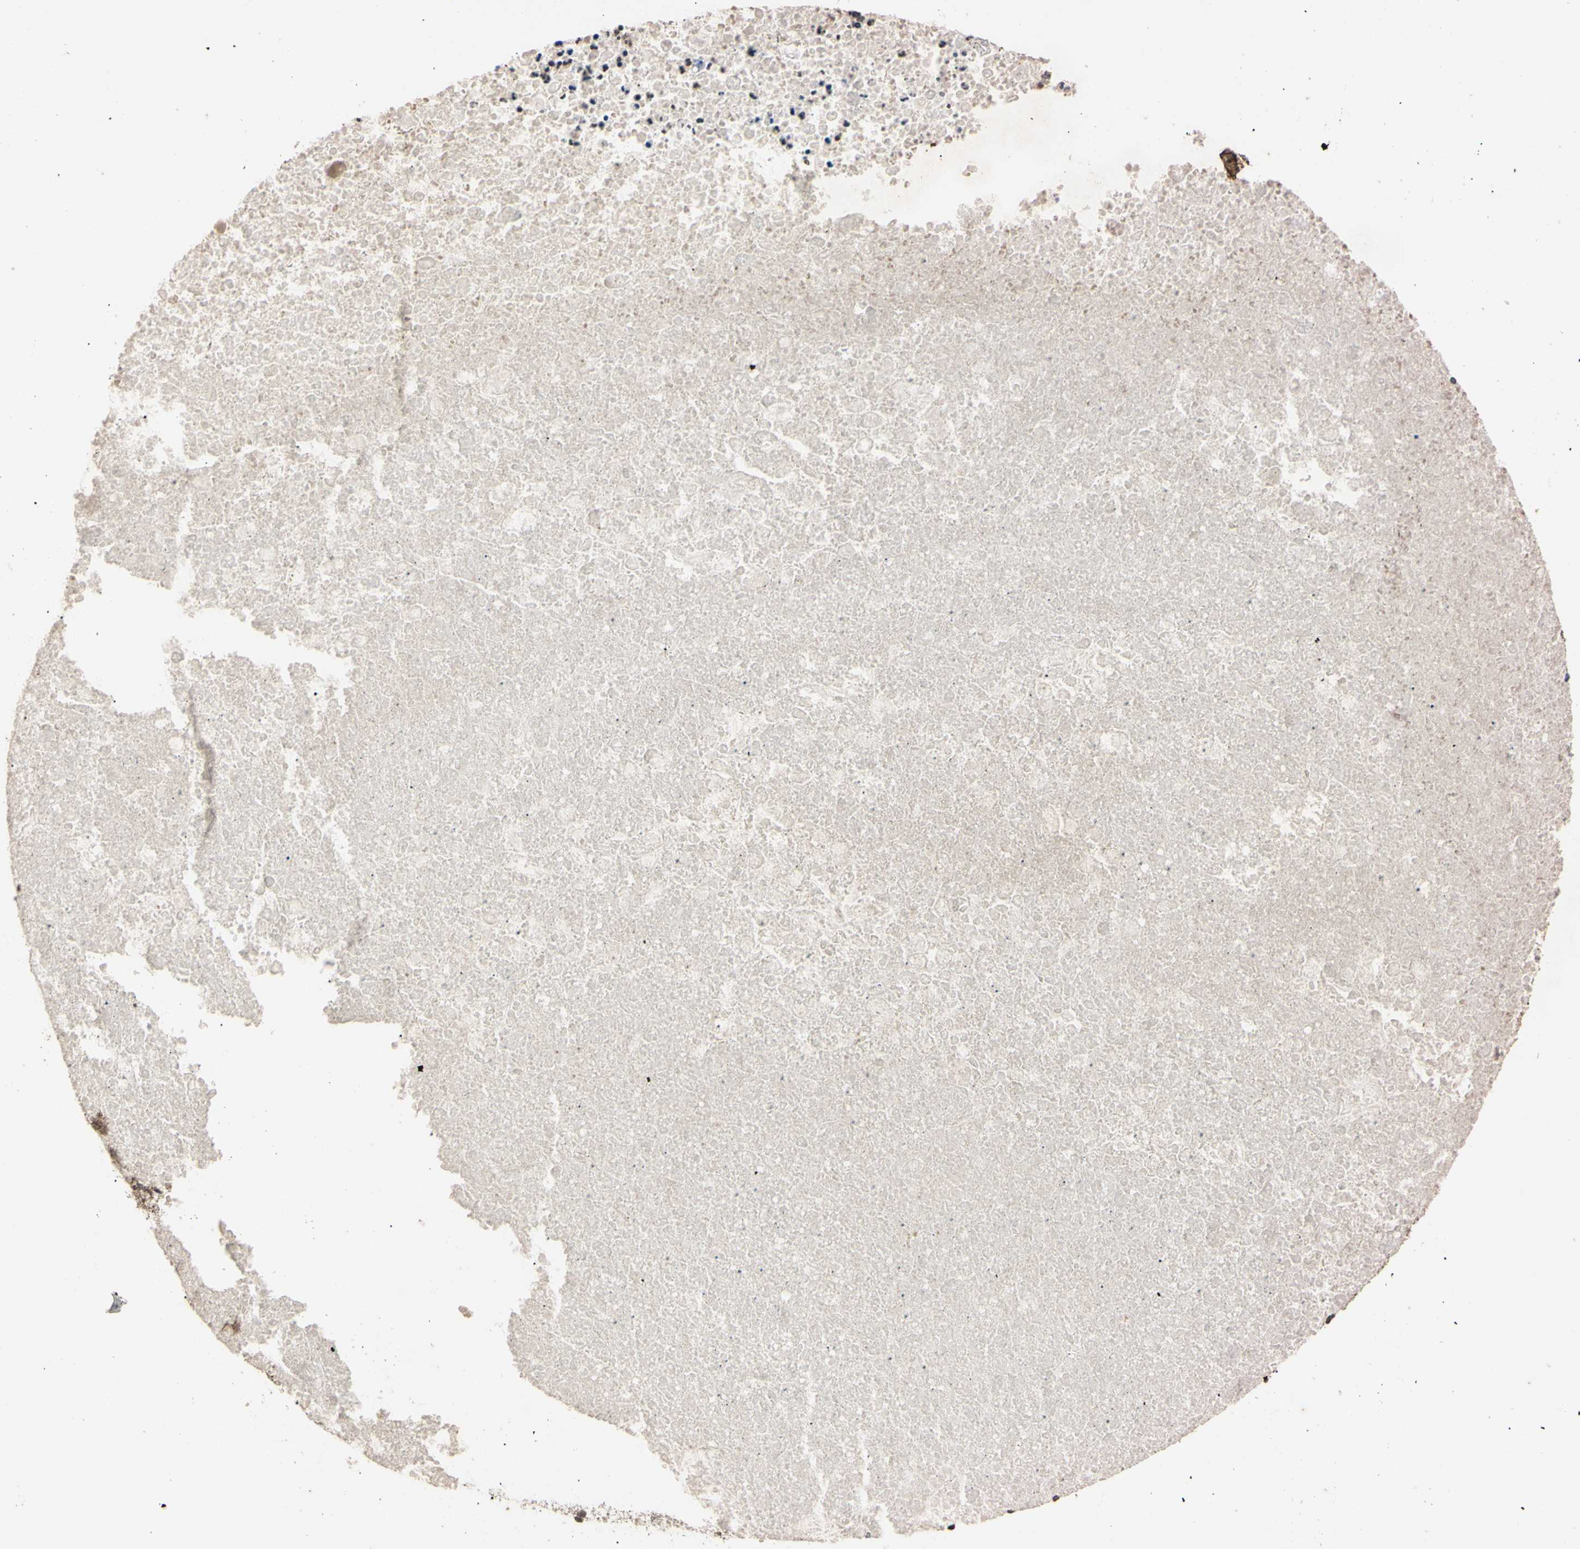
{"staining": {"intensity": "moderate", "quantity": "25%-75%", "location": "cytoplasmic/membranous"}, "tissue": "ovarian cancer", "cell_type": "Tumor cells", "image_type": "cancer", "snomed": [{"axis": "morphology", "description": "Cystadenocarcinoma, mucinous, NOS"}, {"axis": "topography", "description": "Ovary"}], "caption": "Immunohistochemical staining of mucinous cystadenocarcinoma (ovarian) shows medium levels of moderate cytoplasmic/membranous positivity in approximately 25%-75% of tumor cells.", "gene": "EPN1", "patient": {"sex": "female", "age": 37}}